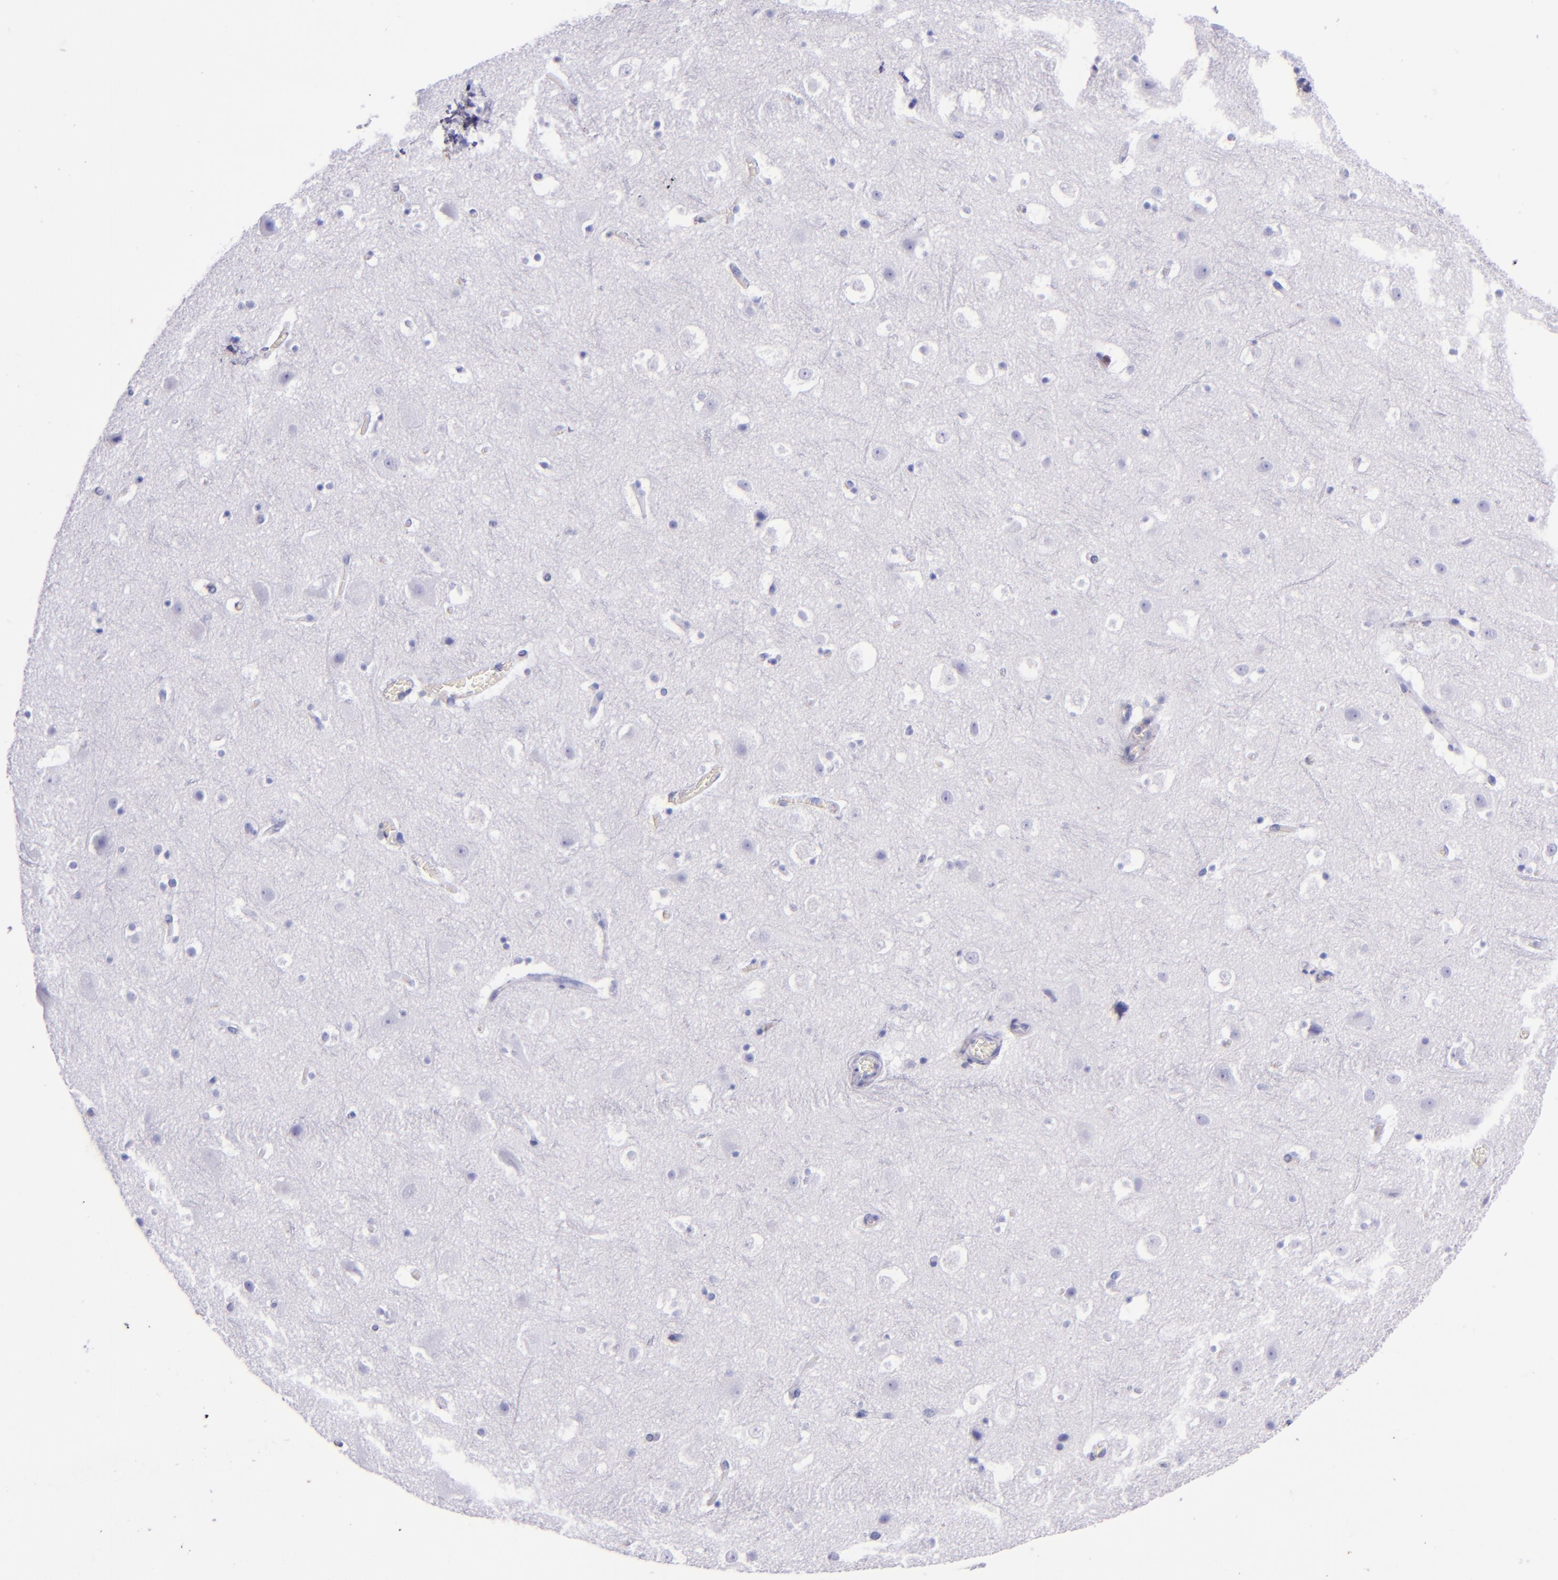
{"staining": {"intensity": "negative", "quantity": "none", "location": "none"}, "tissue": "cerebral cortex", "cell_type": "Endothelial cells", "image_type": "normal", "snomed": [{"axis": "morphology", "description": "Normal tissue, NOS"}, {"axis": "topography", "description": "Cerebral cortex"}], "caption": "DAB (3,3'-diaminobenzidine) immunohistochemical staining of normal cerebral cortex reveals no significant positivity in endothelial cells.", "gene": "SFTPA2", "patient": {"sex": "male", "age": 45}}